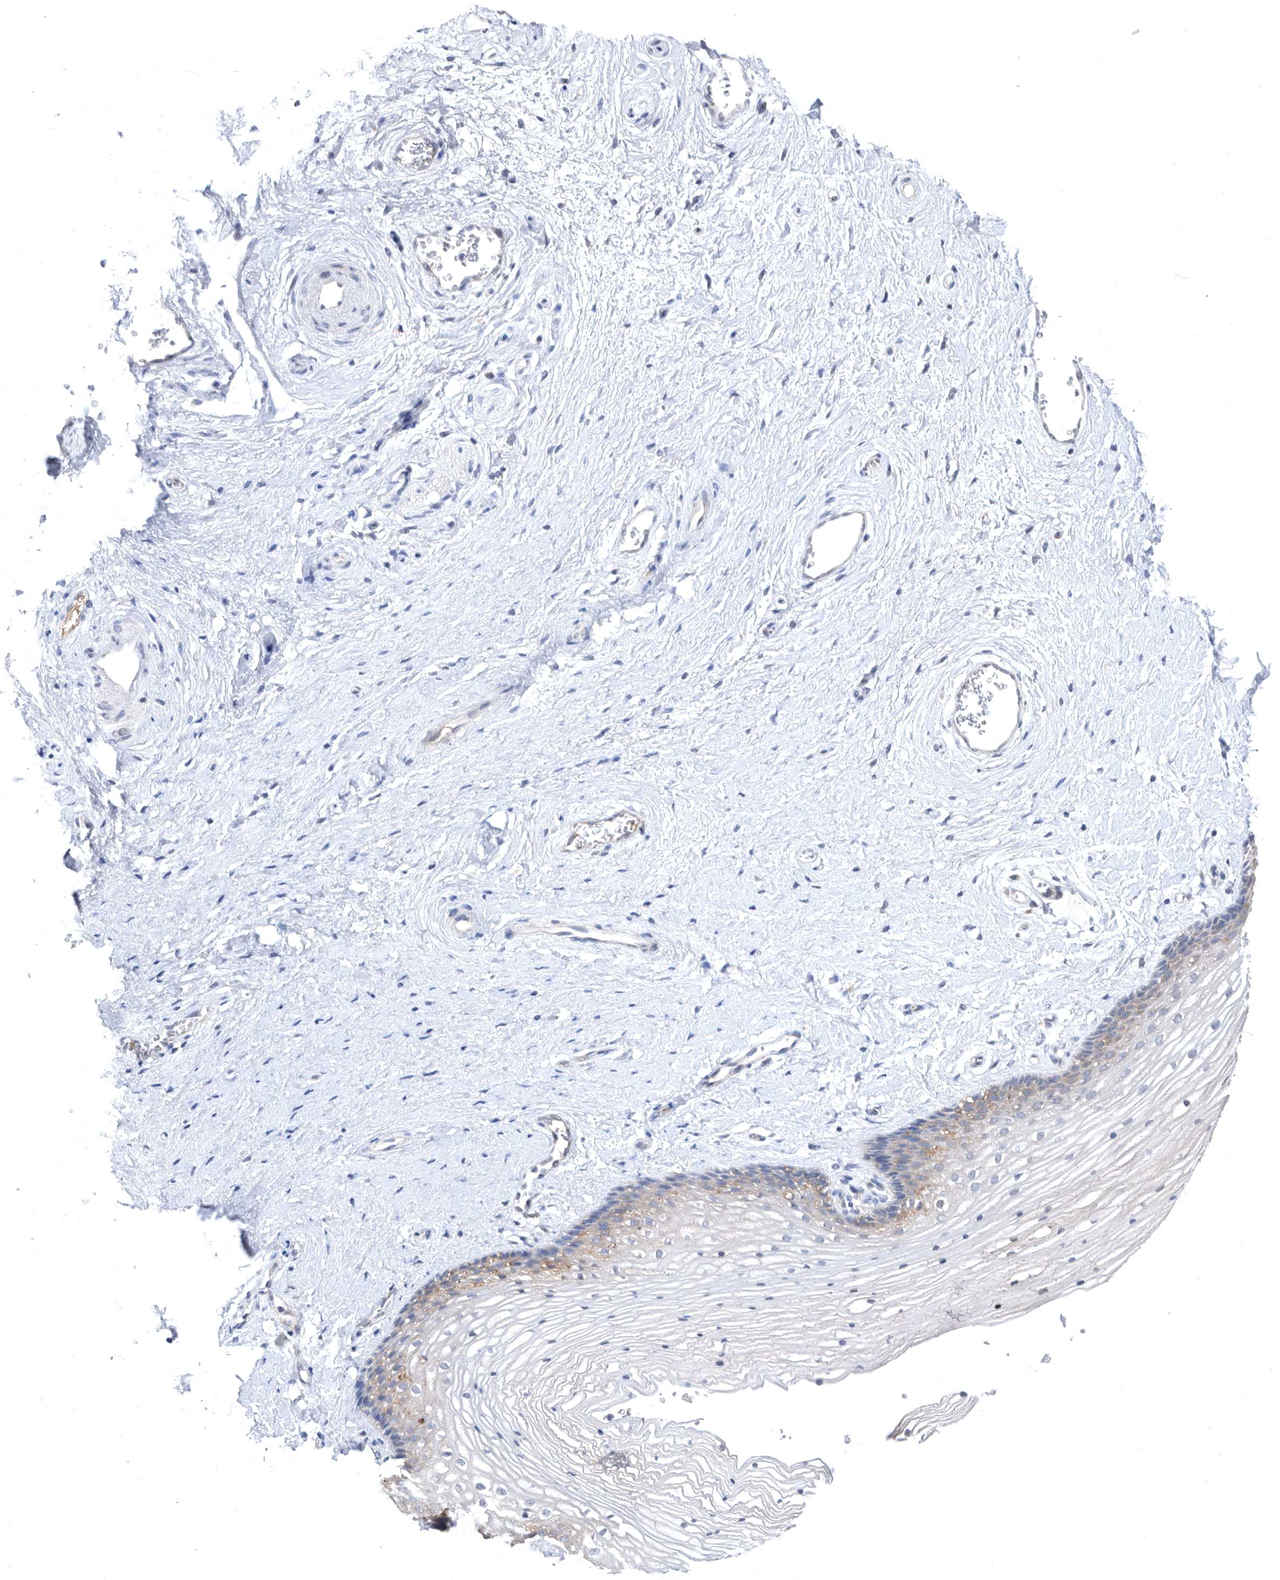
{"staining": {"intensity": "weak", "quantity": "25%-75%", "location": "cytoplasmic/membranous"}, "tissue": "vagina", "cell_type": "Squamous epithelial cells", "image_type": "normal", "snomed": [{"axis": "morphology", "description": "Normal tissue, NOS"}, {"axis": "topography", "description": "Vagina"}], "caption": "Immunohistochemistry (IHC) histopathology image of unremarkable human vagina stained for a protein (brown), which reveals low levels of weak cytoplasmic/membranous staining in approximately 25%-75% of squamous epithelial cells.", "gene": "CCT4", "patient": {"sex": "female", "age": 46}}